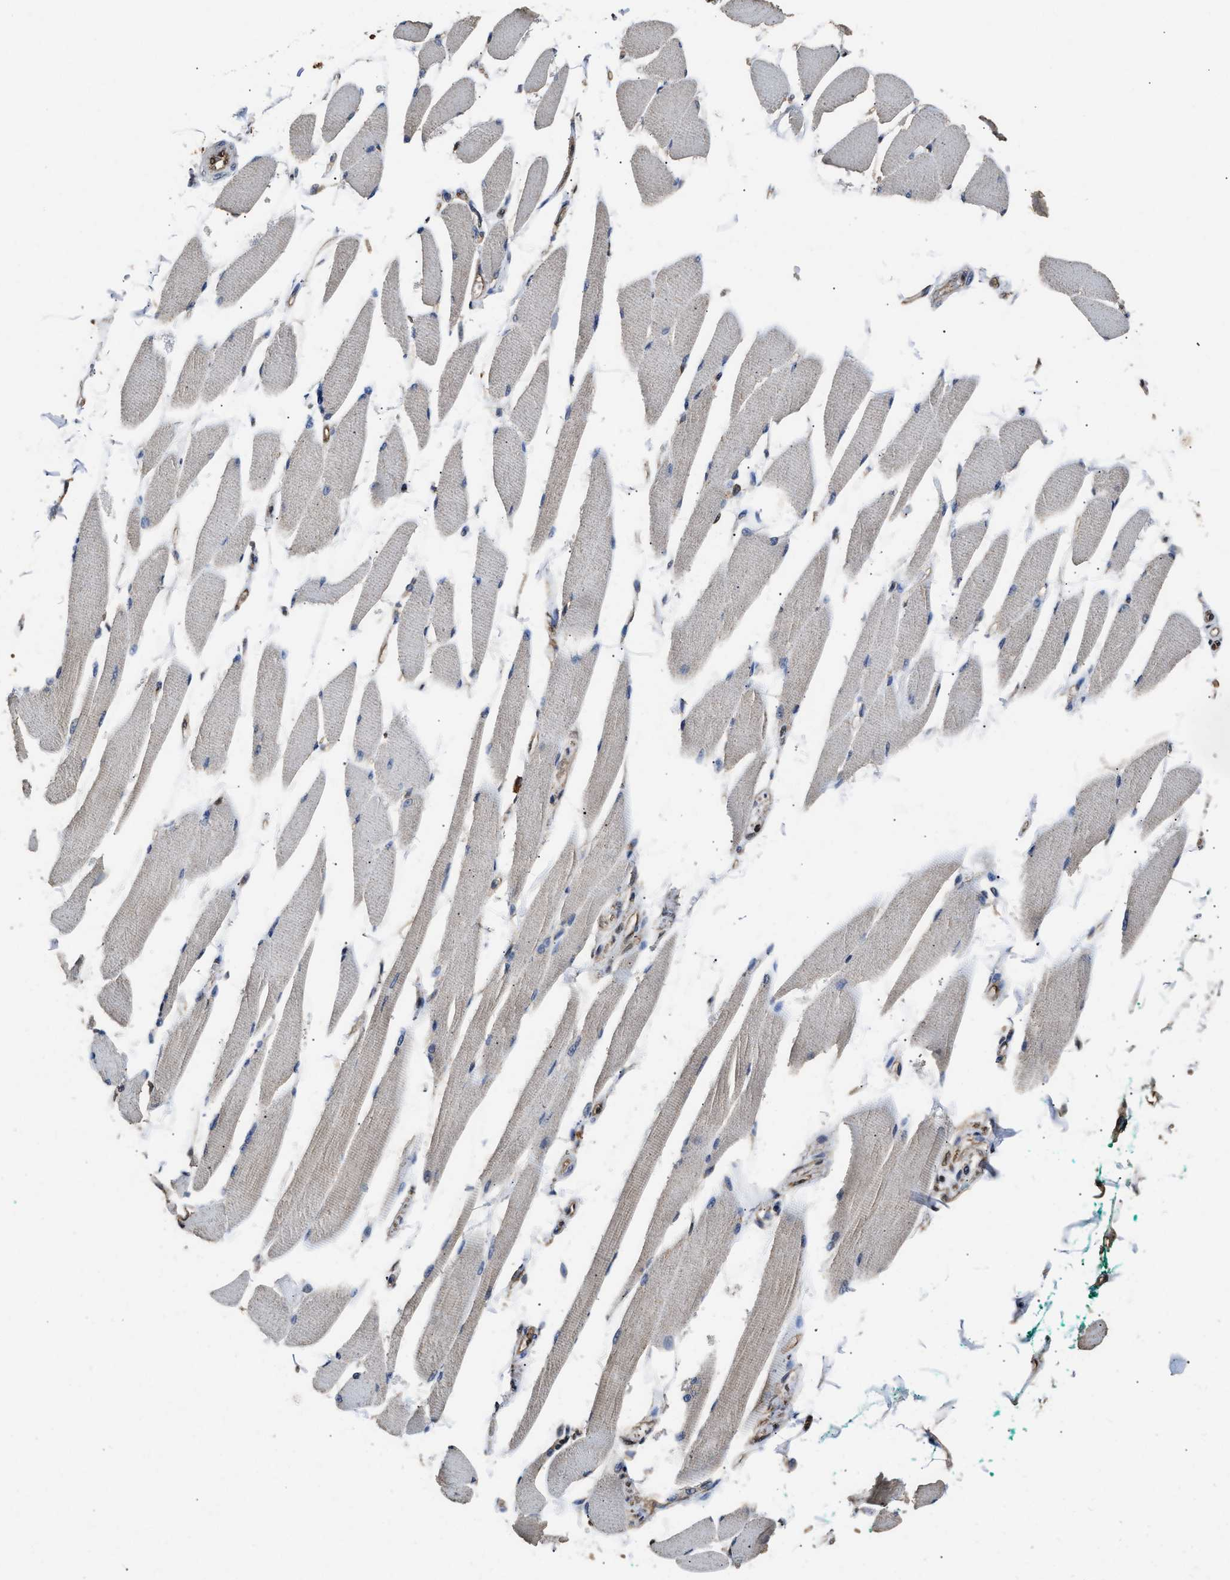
{"staining": {"intensity": "weak", "quantity": "<25%", "location": "cytoplasmic/membranous"}, "tissue": "skeletal muscle", "cell_type": "Myocytes", "image_type": "normal", "snomed": [{"axis": "morphology", "description": "Normal tissue, NOS"}, {"axis": "topography", "description": "Skeletal muscle"}, {"axis": "topography", "description": "Oral tissue"}, {"axis": "topography", "description": "Peripheral nerve tissue"}], "caption": "The IHC image has no significant positivity in myocytes of skeletal muscle. (Immunohistochemistry (ihc), brightfield microscopy, high magnification).", "gene": "YWHAE", "patient": {"sex": "female", "age": 84}}